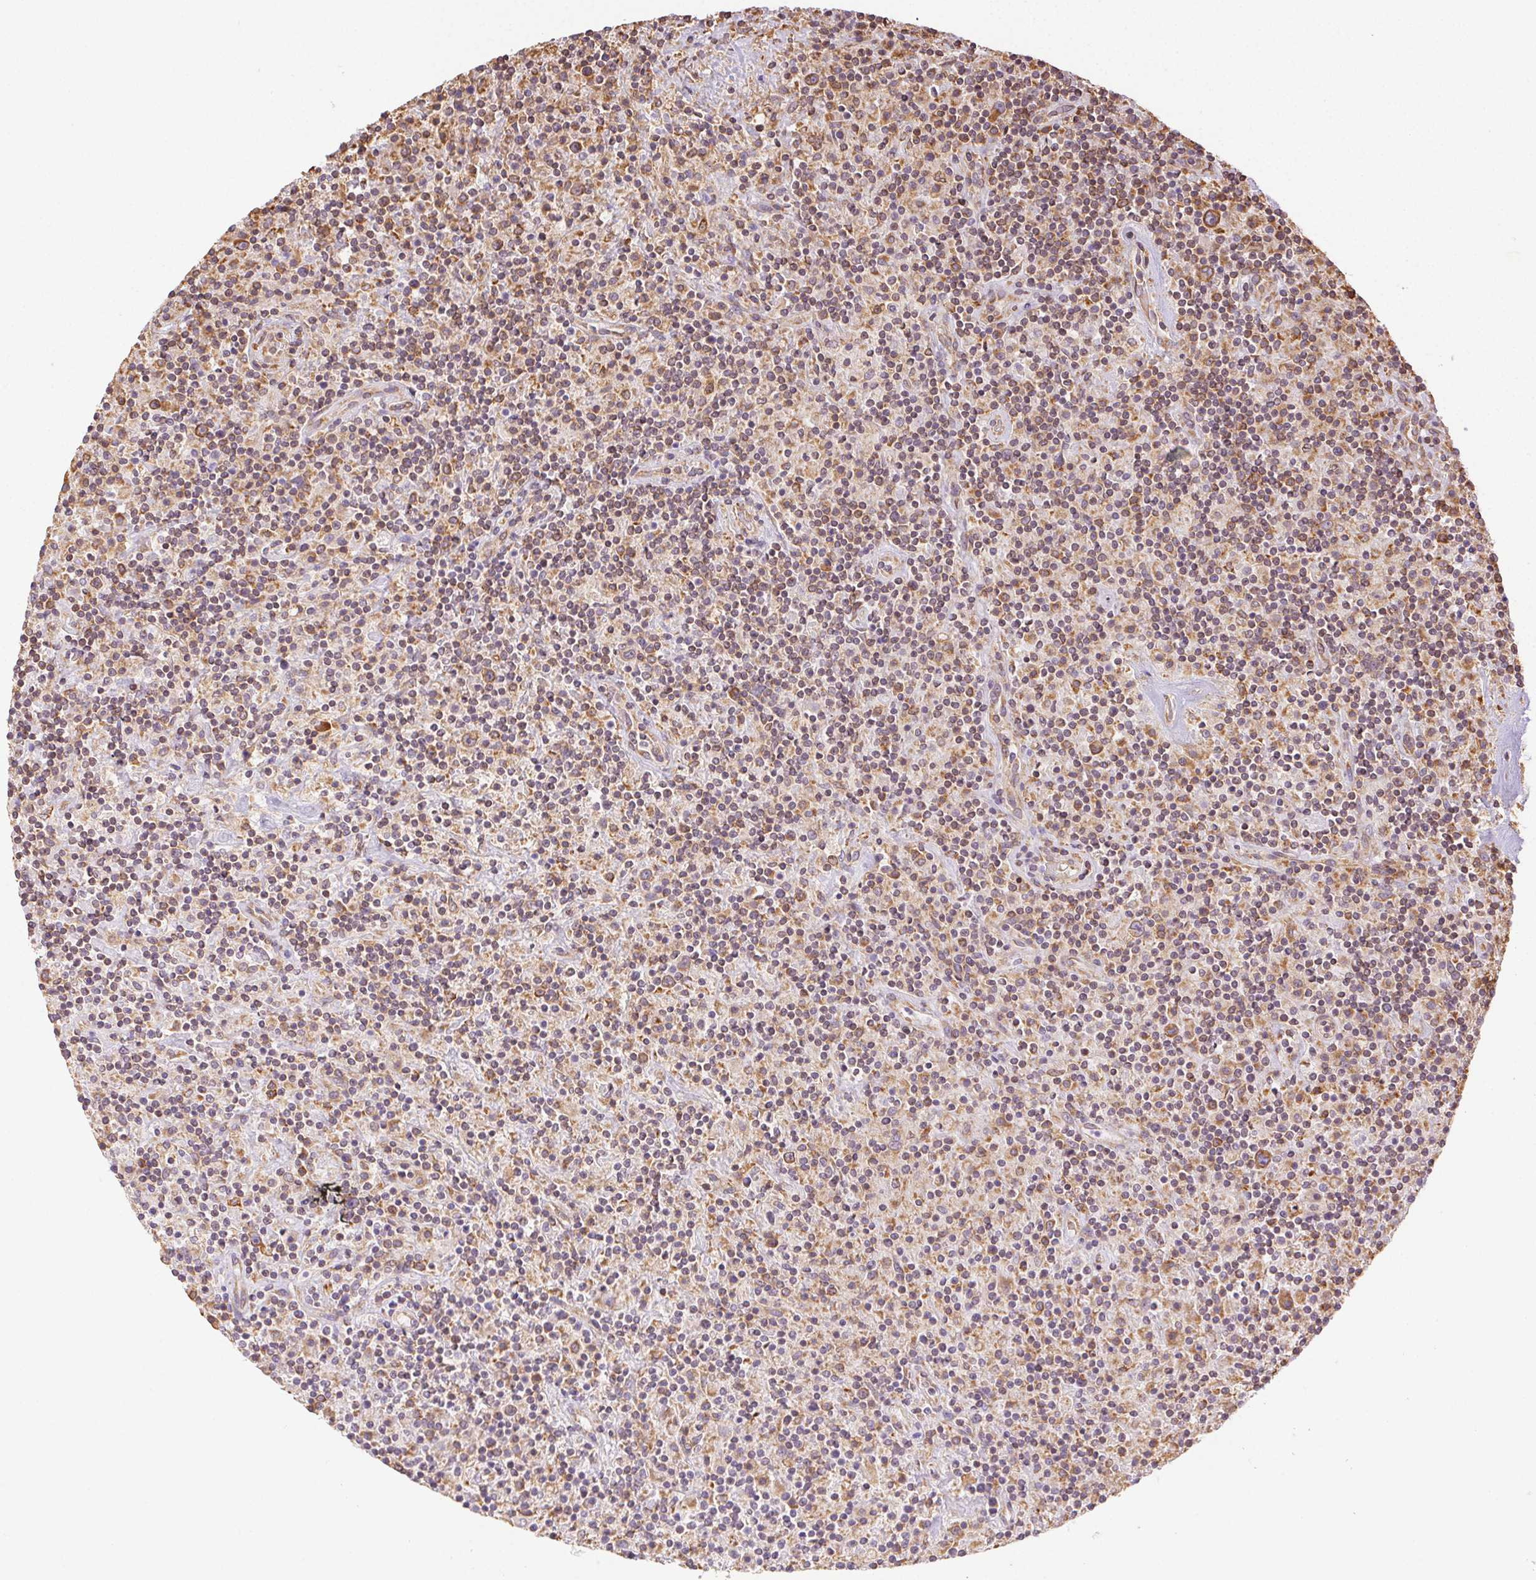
{"staining": {"intensity": "moderate", "quantity": ">75%", "location": "cytoplasmic/membranous"}, "tissue": "lymphoma", "cell_type": "Tumor cells", "image_type": "cancer", "snomed": [{"axis": "morphology", "description": "Hodgkin's disease, NOS"}, {"axis": "topography", "description": "Lymph node"}], "caption": "High-magnification brightfield microscopy of lymphoma stained with DAB (3,3'-diaminobenzidine) (brown) and counterstained with hematoxylin (blue). tumor cells exhibit moderate cytoplasmic/membranous expression is present in approximately>75% of cells.", "gene": "ENTREP1", "patient": {"sex": "male", "age": 70}}